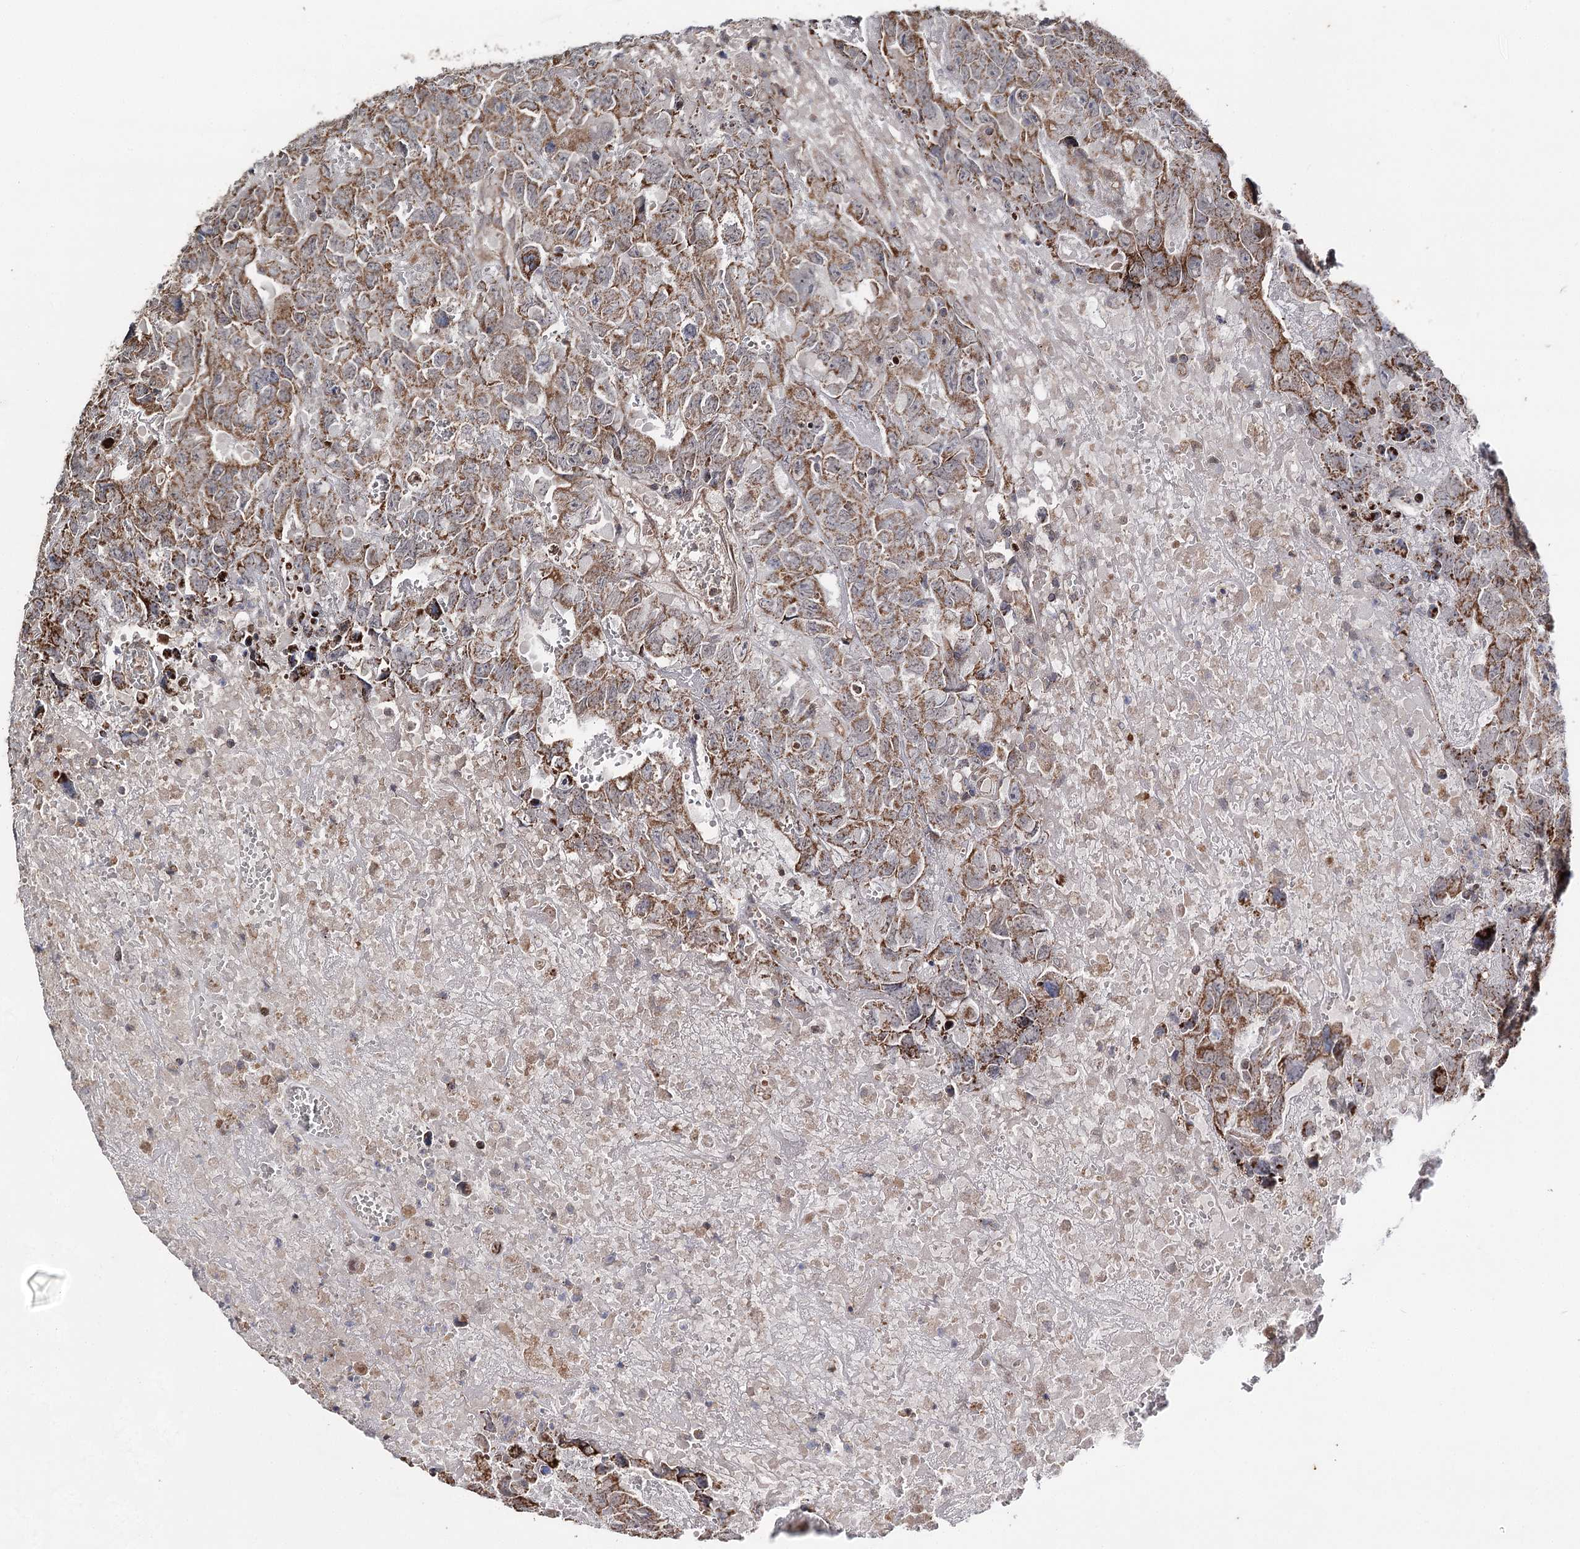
{"staining": {"intensity": "moderate", "quantity": ">75%", "location": "cytoplasmic/membranous"}, "tissue": "testis cancer", "cell_type": "Tumor cells", "image_type": "cancer", "snomed": [{"axis": "morphology", "description": "Carcinoma, Embryonal, NOS"}, {"axis": "topography", "description": "Testis"}], "caption": "The histopathology image demonstrates a brown stain indicating the presence of a protein in the cytoplasmic/membranous of tumor cells in embryonal carcinoma (testis).", "gene": "MINDY3", "patient": {"sex": "male", "age": 45}}